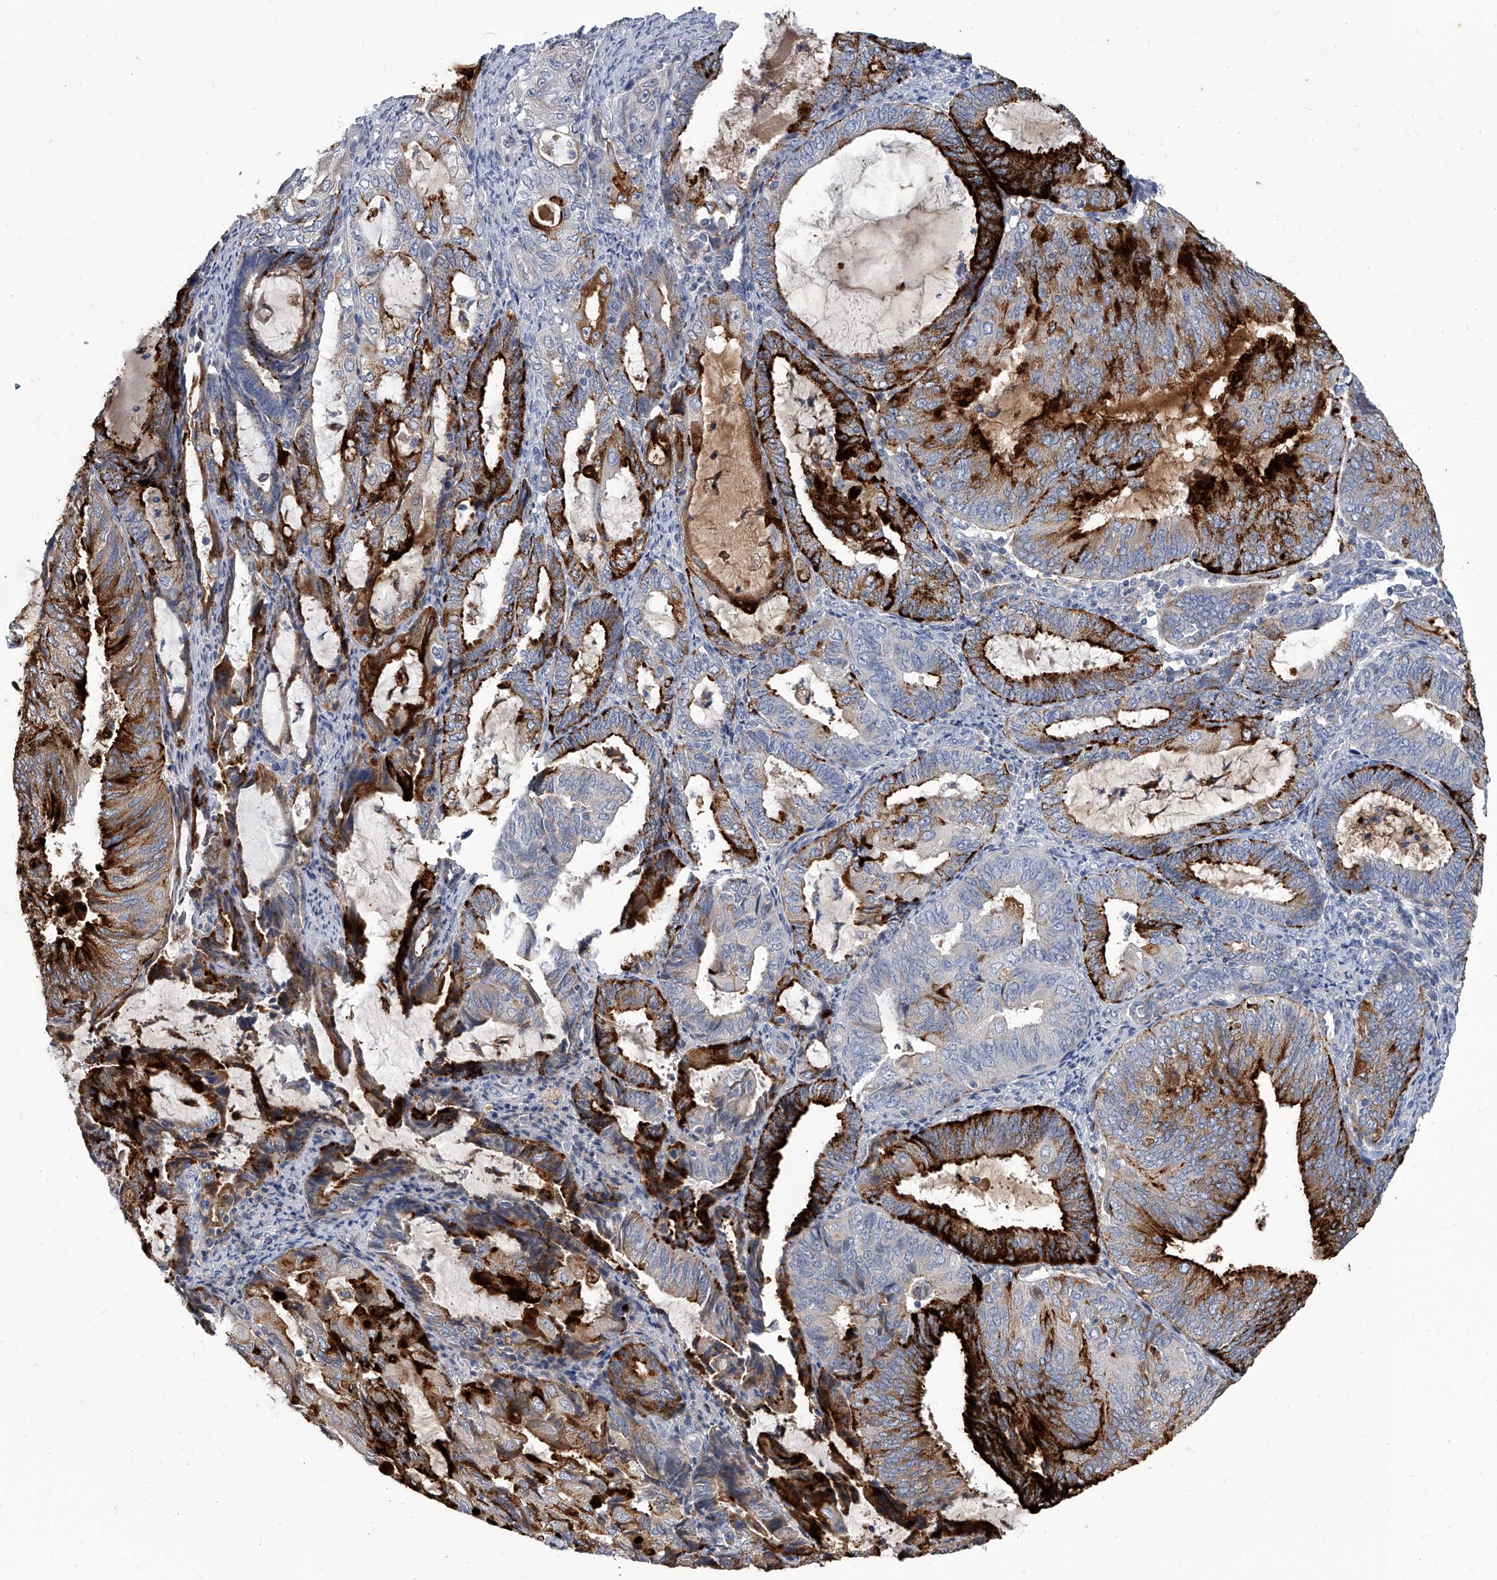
{"staining": {"intensity": "strong", "quantity": ">75%", "location": "cytoplasmic/membranous"}, "tissue": "endometrial cancer", "cell_type": "Tumor cells", "image_type": "cancer", "snomed": [{"axis": "morphology", "description": "Adenocarcinoma, NOS"}, {"axis": "topography", "description": "Endometrium"}], "caption": "Human endometrial adenocarcinoma stained with a brown dye displays strong cytoplasmic/membranous positive positivity in about >75% of tumor cells.", "gene": "SPP1", "patient": {"sex": "female", "age": 81}}